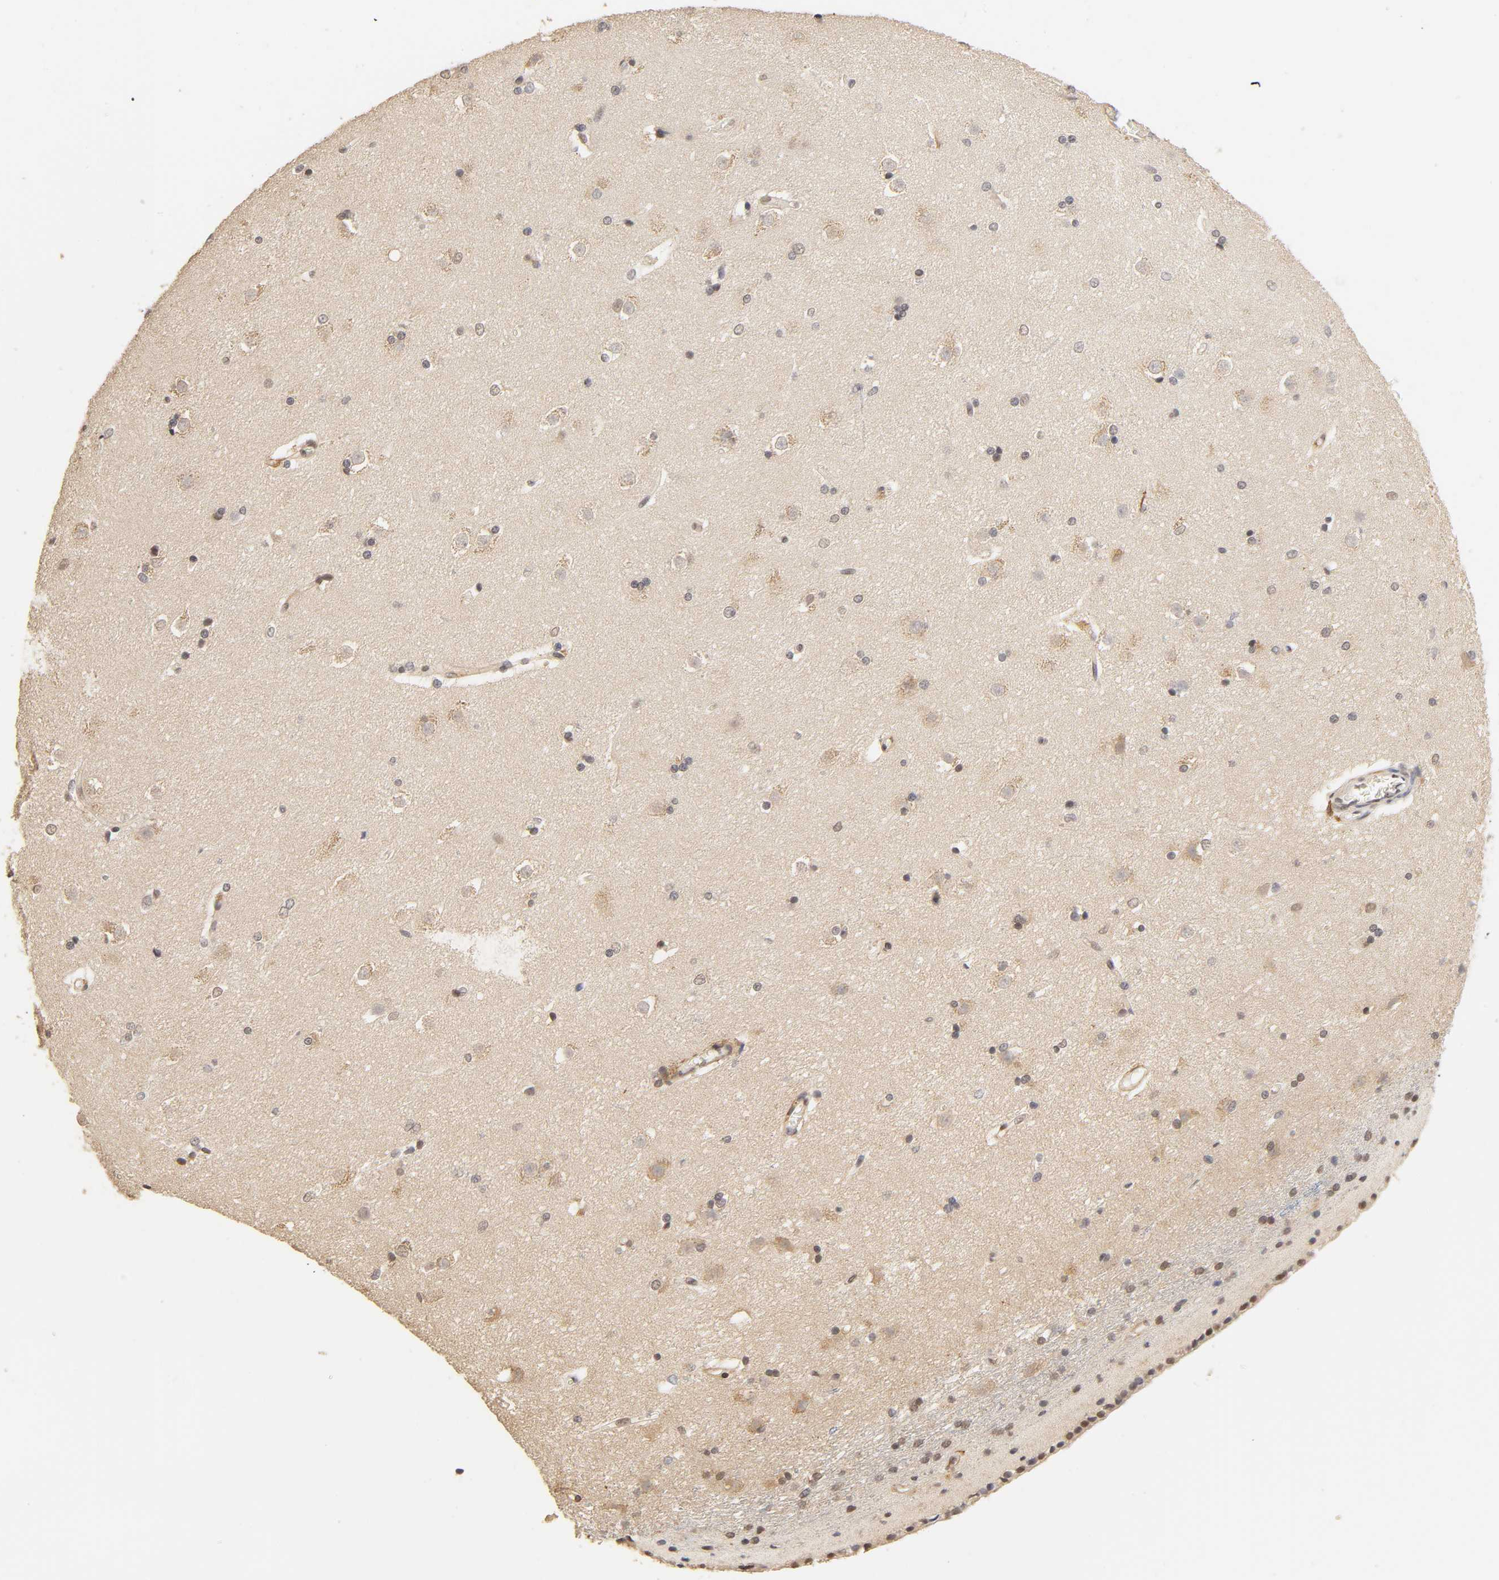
{"staining": {"intensity": "negative", "quantity": "none", "location": "none"}, "tissue": "caudate", "cell_type": "Glial cells", "image_type": "normal", "snomed": [{"axis": "morphology", "description": "Normal tissue, NOS"}, {"axis": "topography", "description": "Lateral ventricle wall"}], "caption": "Human caudate stained for a protein using IHC displays no positivity in glial cells.", "gene": "LAMB1", "patient": {"sex": "female", "age": 19}}